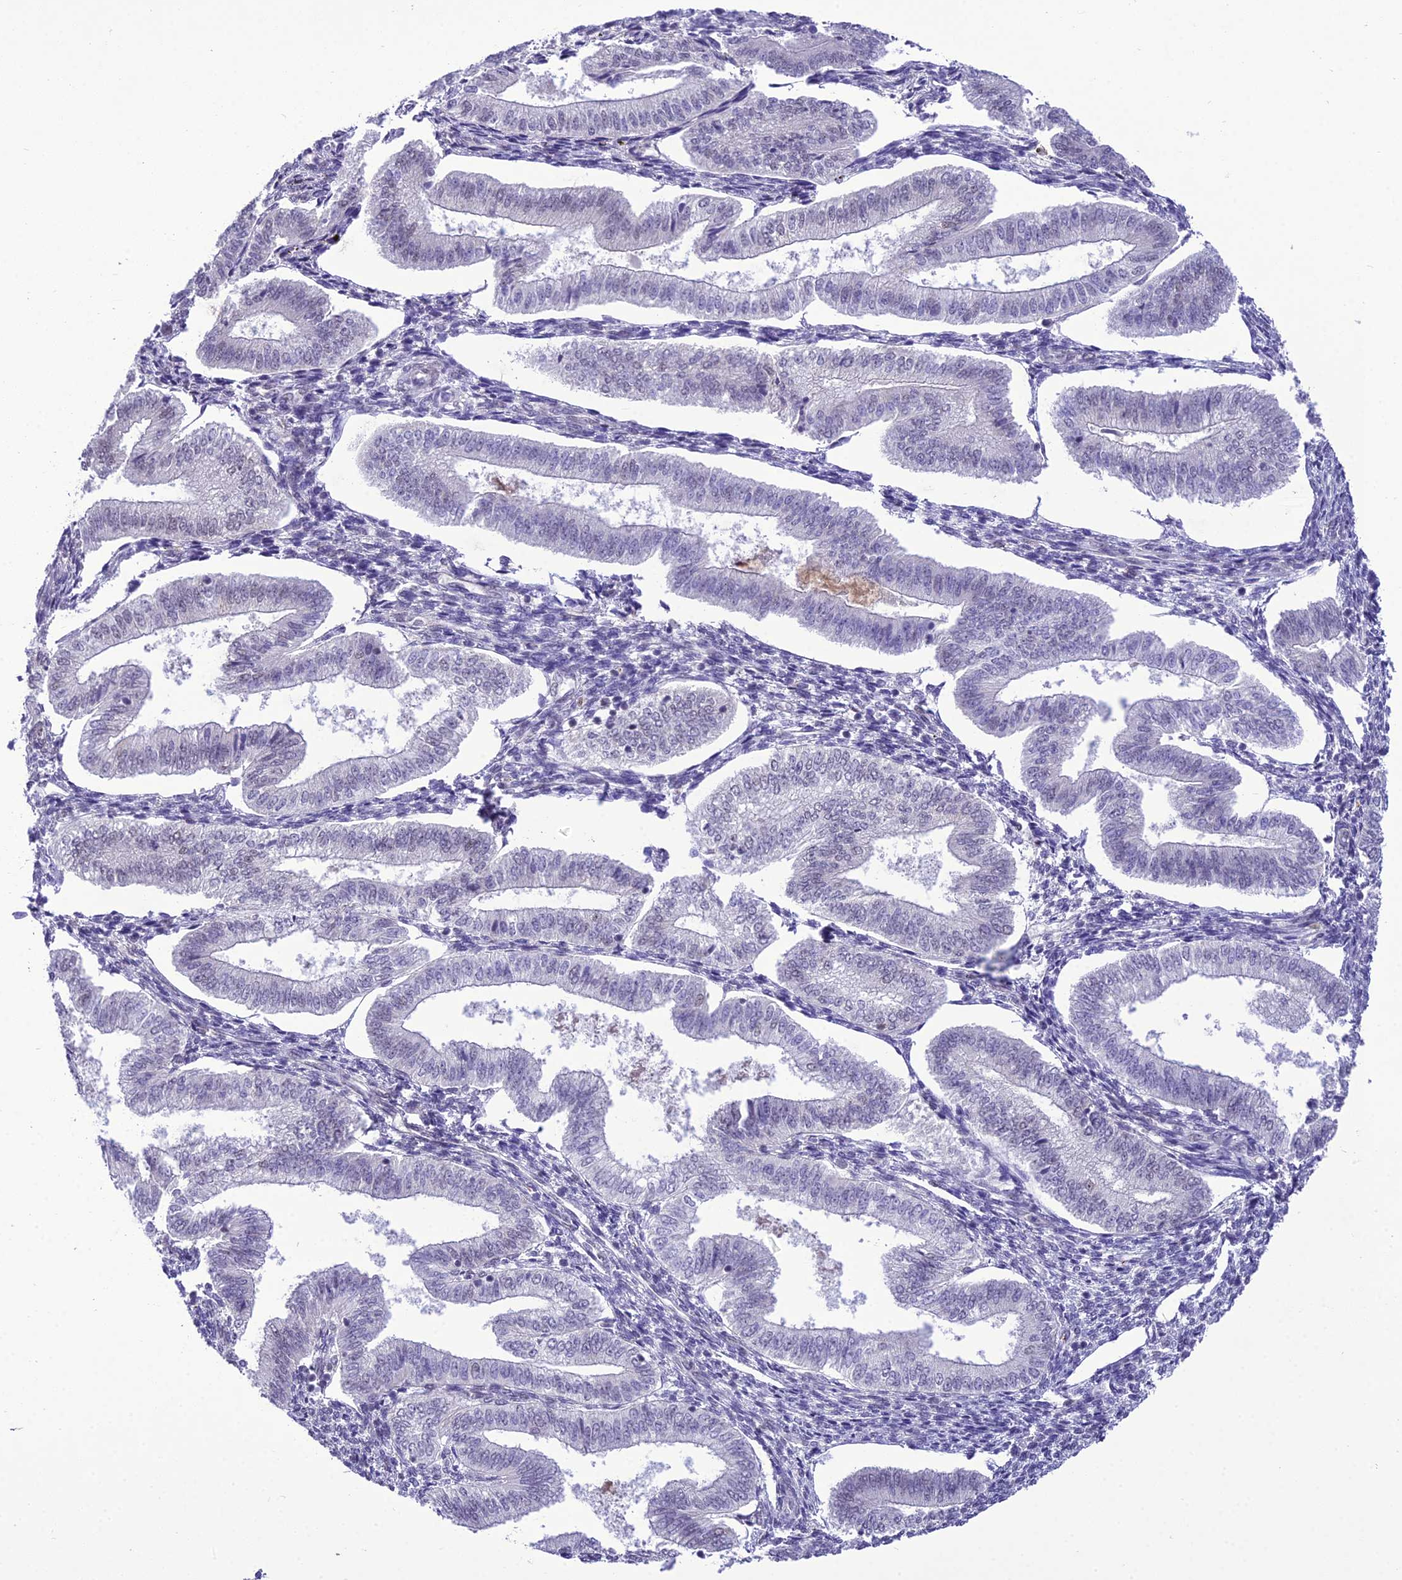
{"staining": {"intensity": "negative", "quantity": "none", "location": "none"}, "tissue": "endometrium", "cell_type": "Cells in endometrial stroma", "image_type": "normal", "snomed": [{"axis": "morphology", "description": "Normal tissue, NOS"}, {"axis": "topography", "description": "Endometrium"}], "caption": "DAB immunohistochemical staining of benign endometrium exhibits no significant expression in cells in endometrial stroma. (DAB (3,3'-diaminobenzidine) IHC visualized using brightfield microscopy, high magnification).", "gene": "SH3RF3", "patient": {"sex": "female", "age": 34}}